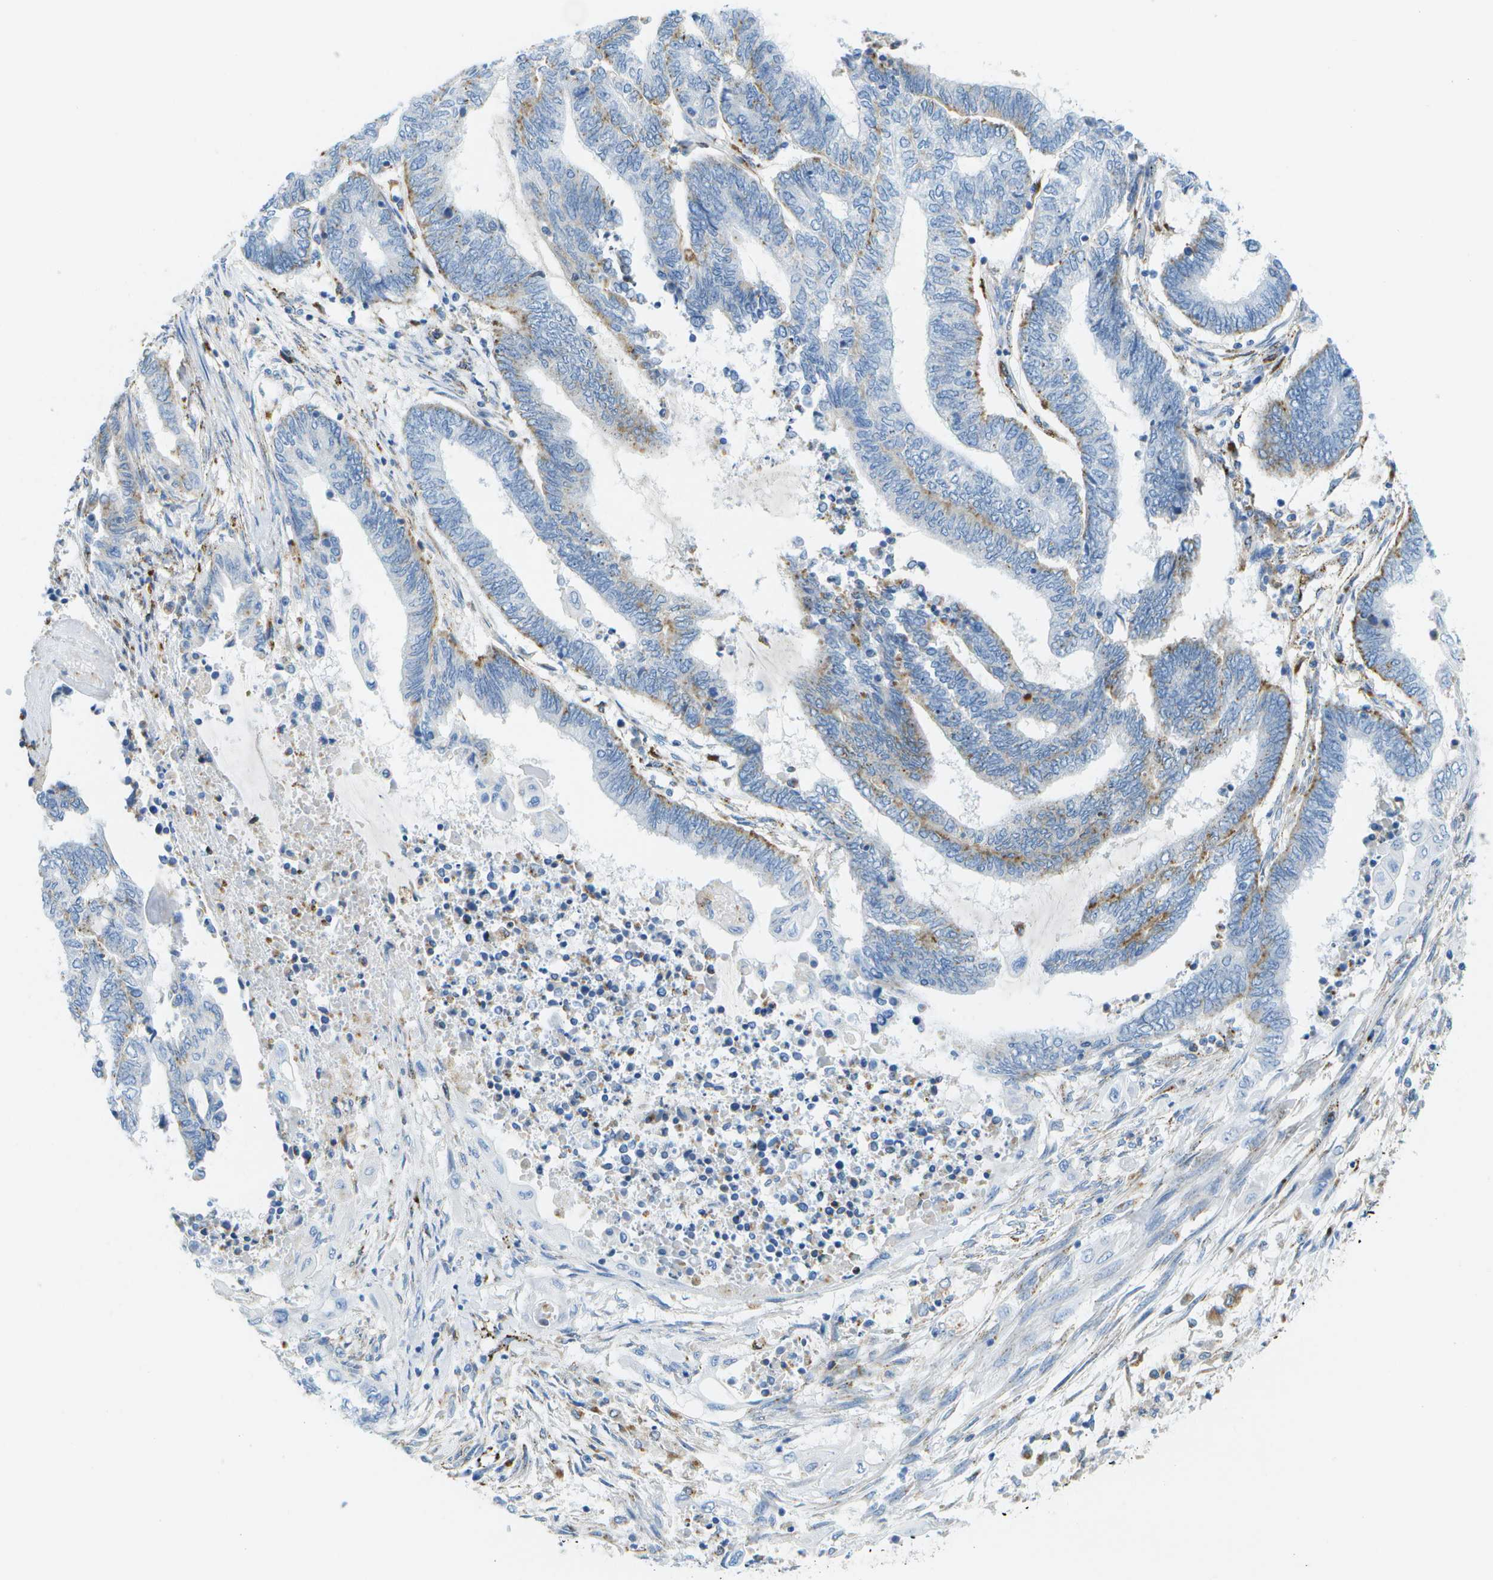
{"staining": {"intensity": "moderate", "quantity": "<25%", "location": "cytoplasmic/membranous"}, "tissue": "endometrial cancer", "cell_type": "Tumor cells", "image_type": "cancer", "snomed": [{"axis": "morphology", "description": "Adenocarcinoma, NOS"}, {"axis": "topography", "description": "Uterus"}, {"axis": "topography", "description": "Endometrium"}], "caption": "Immunohistochemical staining of human endometrial adenocarcinoma demonstrates low levels of moderate cytoplasmic/membranous staining in approximately <25% of tumor cells.", "gene": "PRCP", "patient": {"sex": "female", "age": 70}}